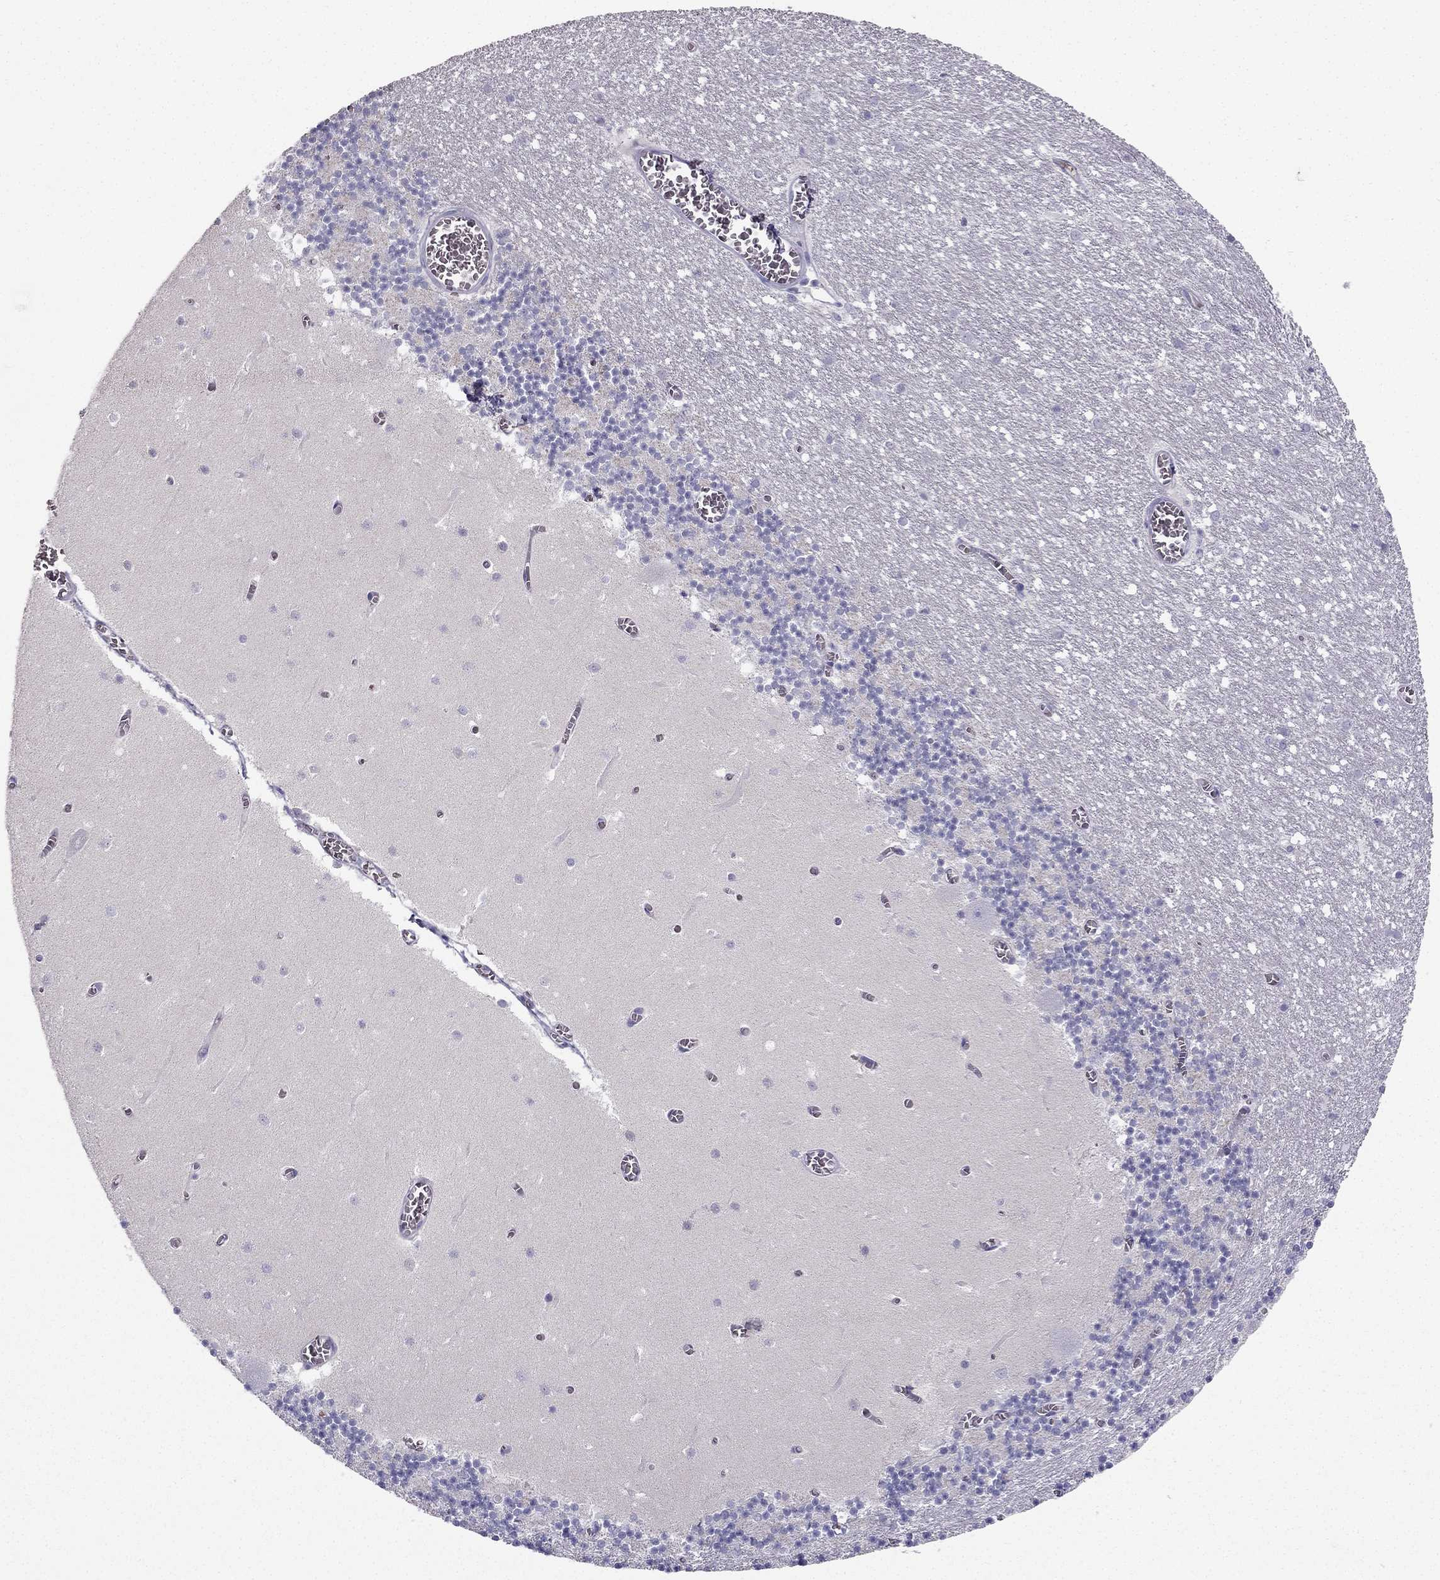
{"staining": {"intensity": "negative", "quantity": "none", "location": "none"}, "tissue": "cerebellum", "cell_type": "Cells in granular layer", "image_type": "normal", "snomed": [{"axis": "morphology", "description": "Normal tissue, NOS"}, {"axis": "topography", "description": "Cerebellum"}], "caption": "A micrograph of human cerebellum is negative for staining in cells in granular layer.", "gene": "RSPH14", "patient": {"sex": "female", "age": 28}}